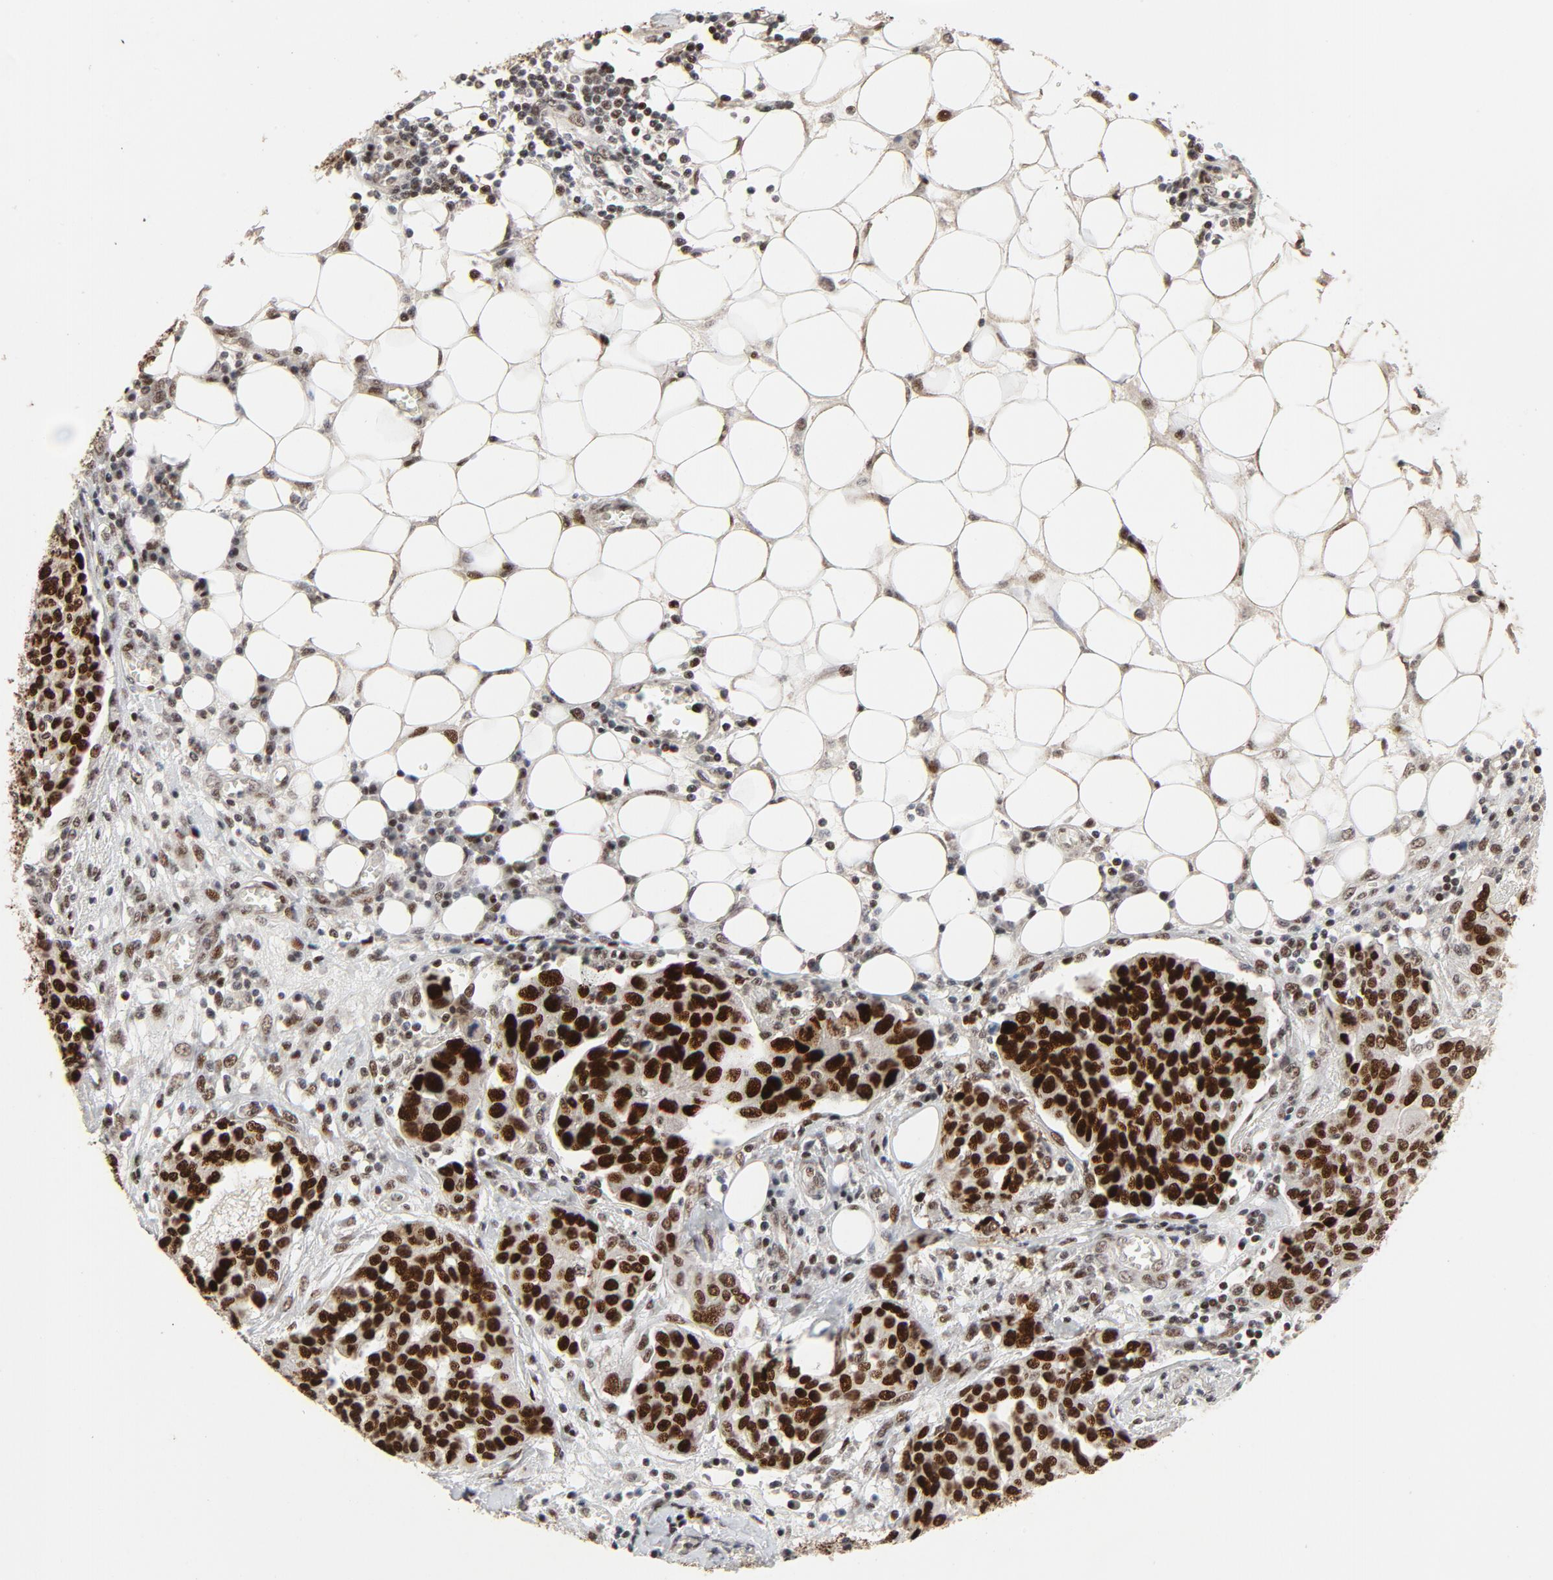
{"staining": {"intensity": "strong", "quantity": ">75%", "location": "nuclear"}, "tissue": "ovarian cancer", "cell_type": "Tumor cells", "image_type": "cancer", "snomed": [{"axis": "morphology", "description": "Cystadenocarcinoma, serous, NOS"}, {"axis": "topography", "description": "Soft tissue"}, {"axis": "topography", "description": "Ovary"}], "caption": "Ovarian cancer was stained to show a protein in brown. There is high levels of strong nuclear expression in approximately >75% of tumor cells.", "gene": "GTF2I", "patient": {"sex": "female", "age": 57}}